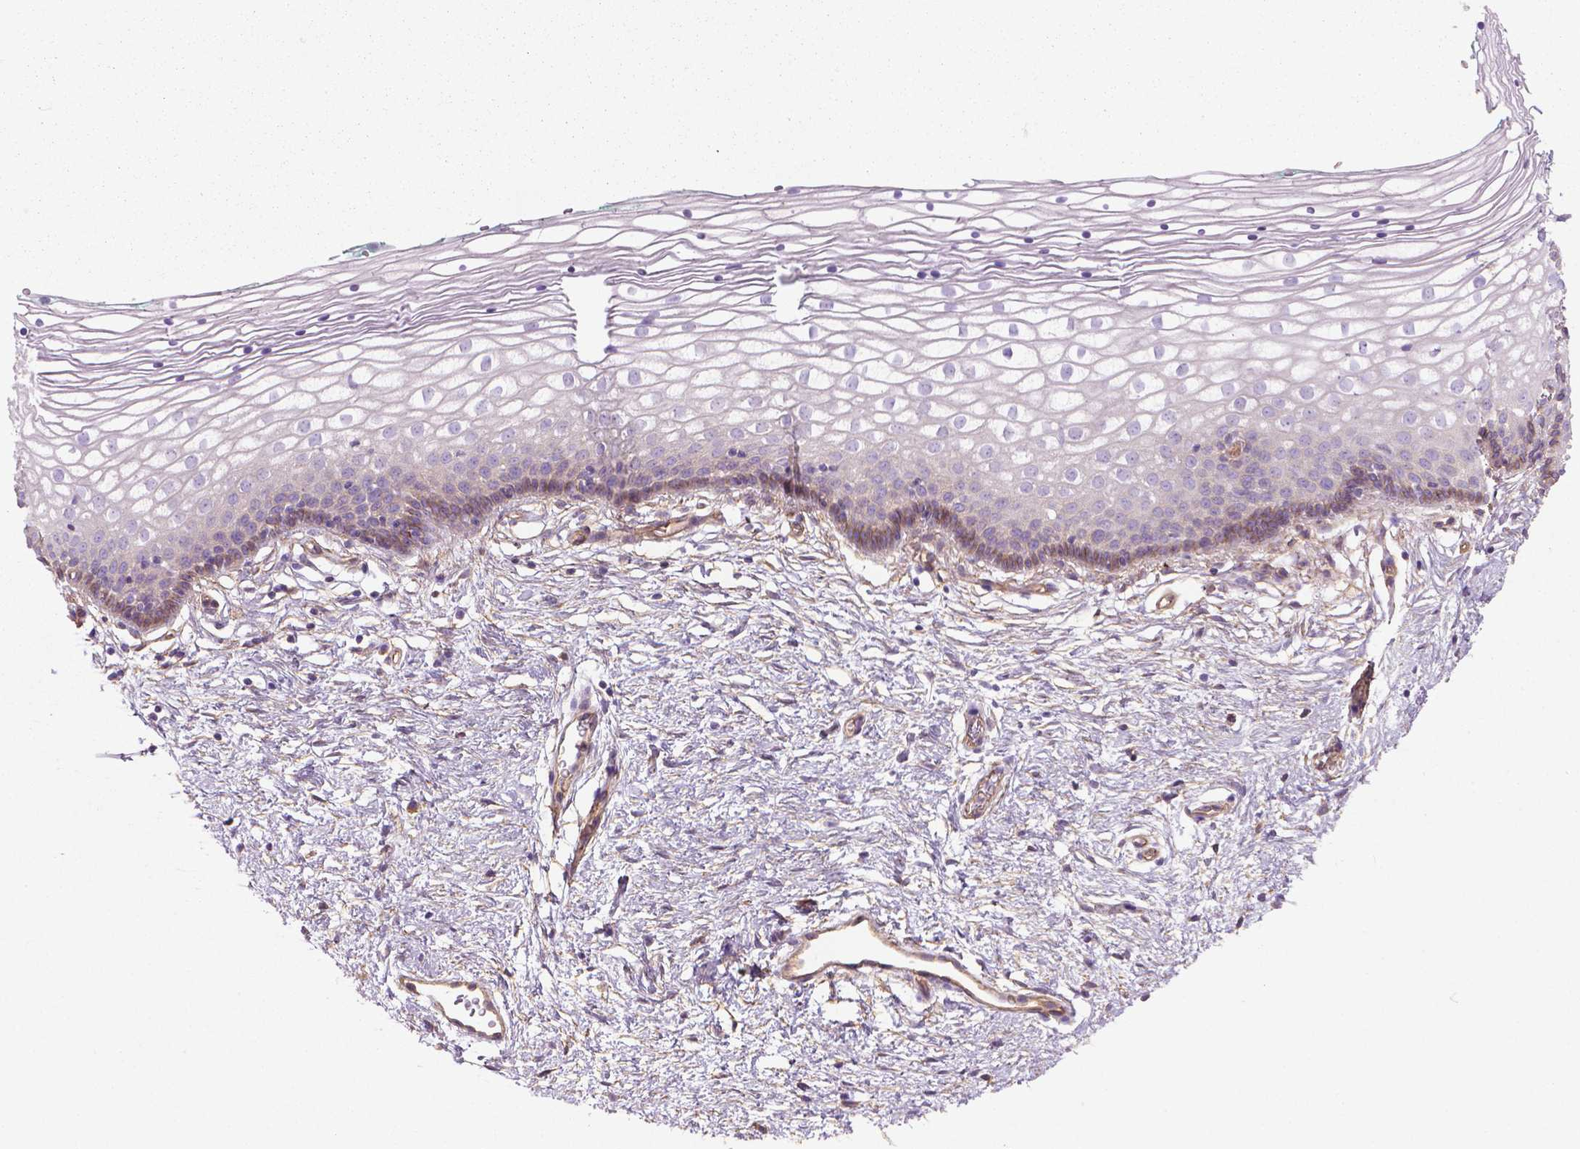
{"staining": {"intensity": "negative", "quantity": "none", "location": "none"}, "tissue": "vagina", "cell_type": "Squamous epithelial cells", "image_type": "normal", "snomed": [{"axis": "morphology", "description": "Normal tissue, NOS"}, {"axis": "topography", "description": "Vagina"}], "caption": "Squamous epithelial cells are negative for protein expression in unremarkable human vagina. (DAB IHC, high magnification).", "gene": "TENT5A", "patient": {"sex": "female", "age": 36}}